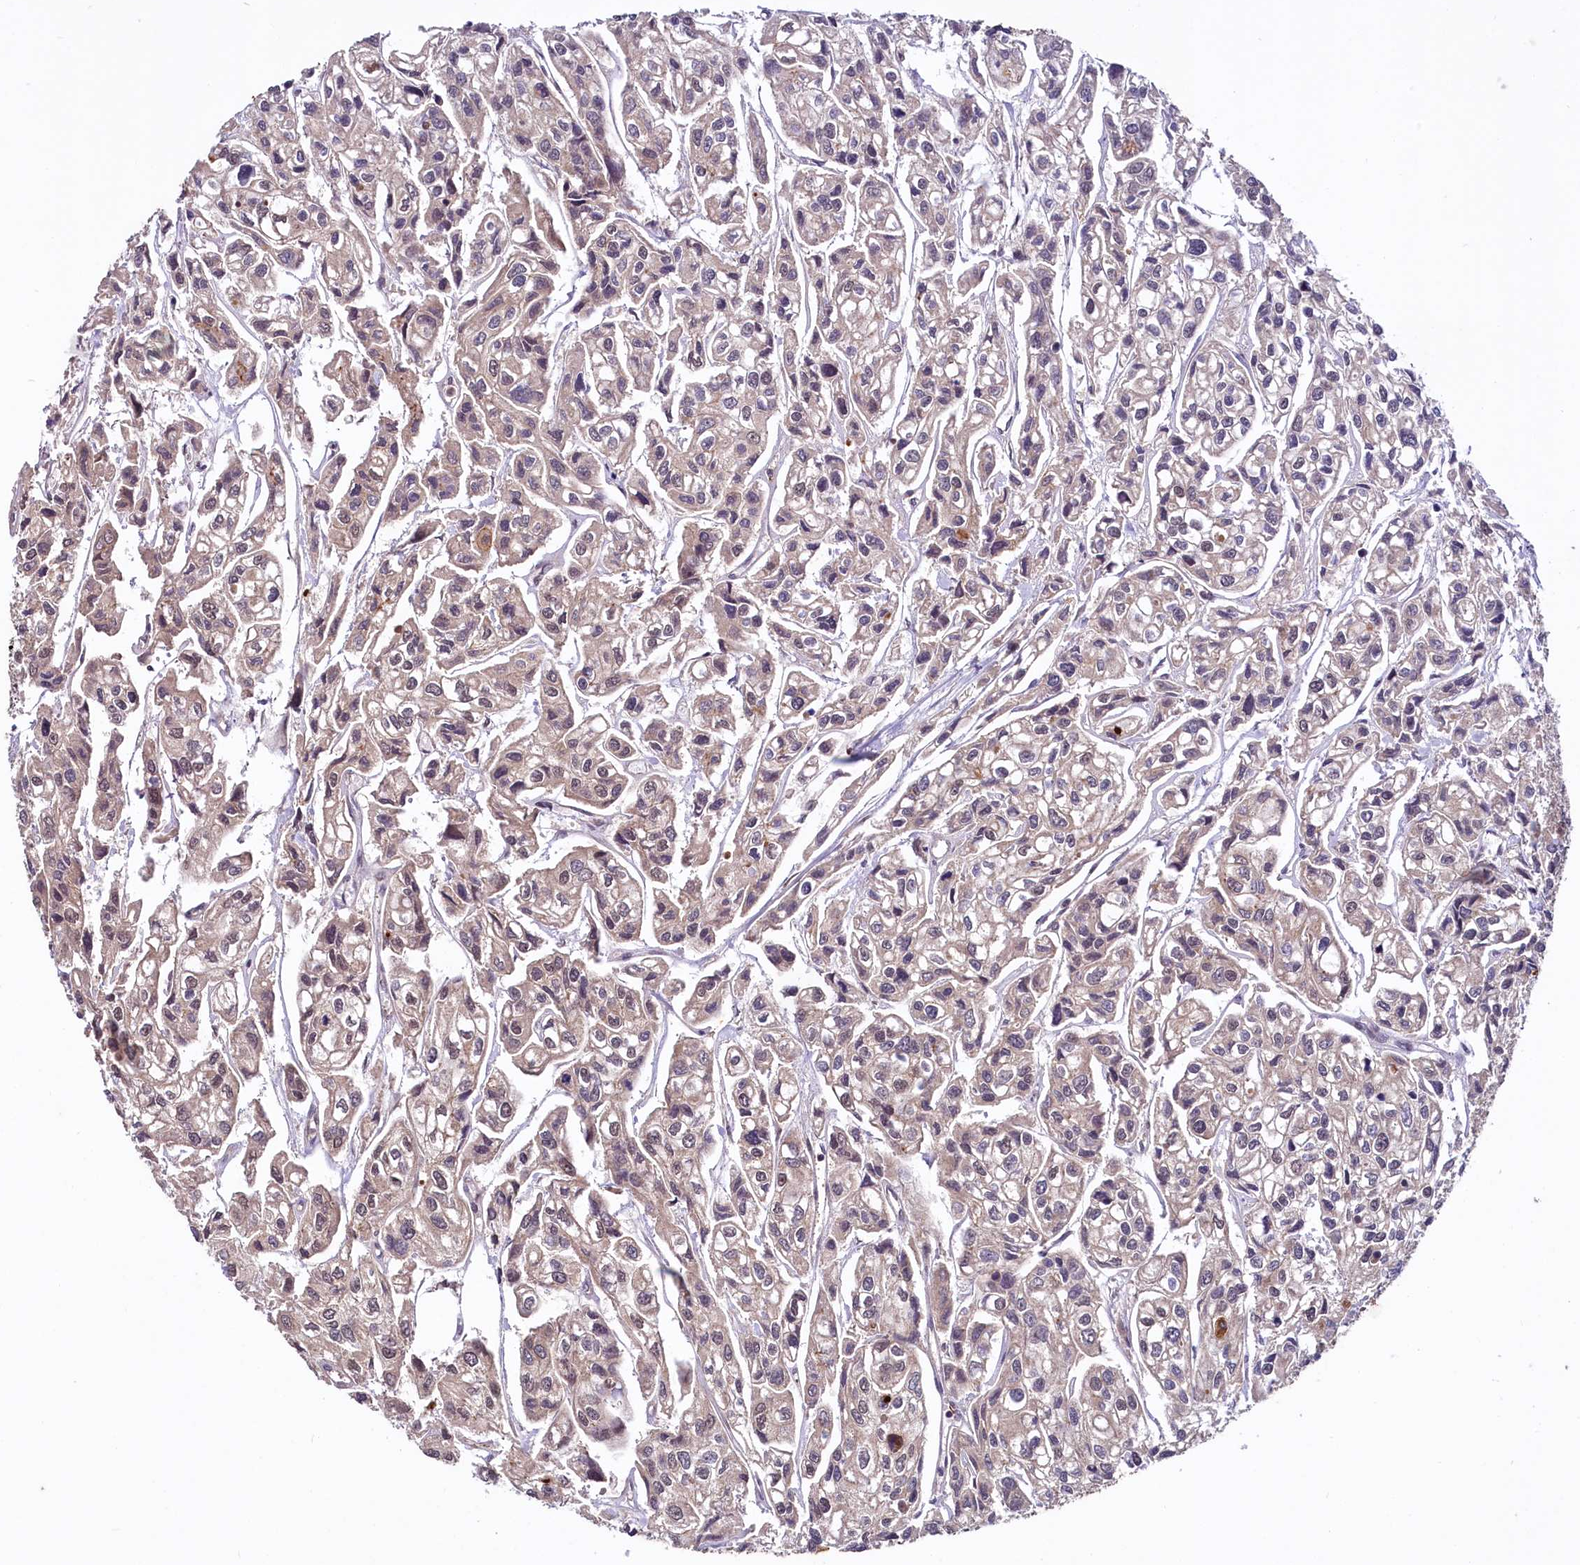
{"staining": {"intensity": "weak", "quantity": "25%-75%", "location": "cytoplasmic/membranous,nuclear"}, "tissue": "urothelial cancer", "cell_type": "Tumor cells", "image_type": "cancer", "snomed": [{"axis": "morphology", "description": "Urothelial carcinoma, High grade"}, {"axis": "topography", "description": "Urinary bladder"}], "caption": "A brown stain shows weak cytoplasmic/membranous and nuclear positivity of a protein in human urothelial cancer tumor cells. The staining is performed using DAB (3,3'-diaminobenzidine) brown chromogen to label protein expression. The nuclei are counter-stained blue using hematoxylin.", "gene": "UBE3A", "patient": {"sex": "male", "age": 67}}